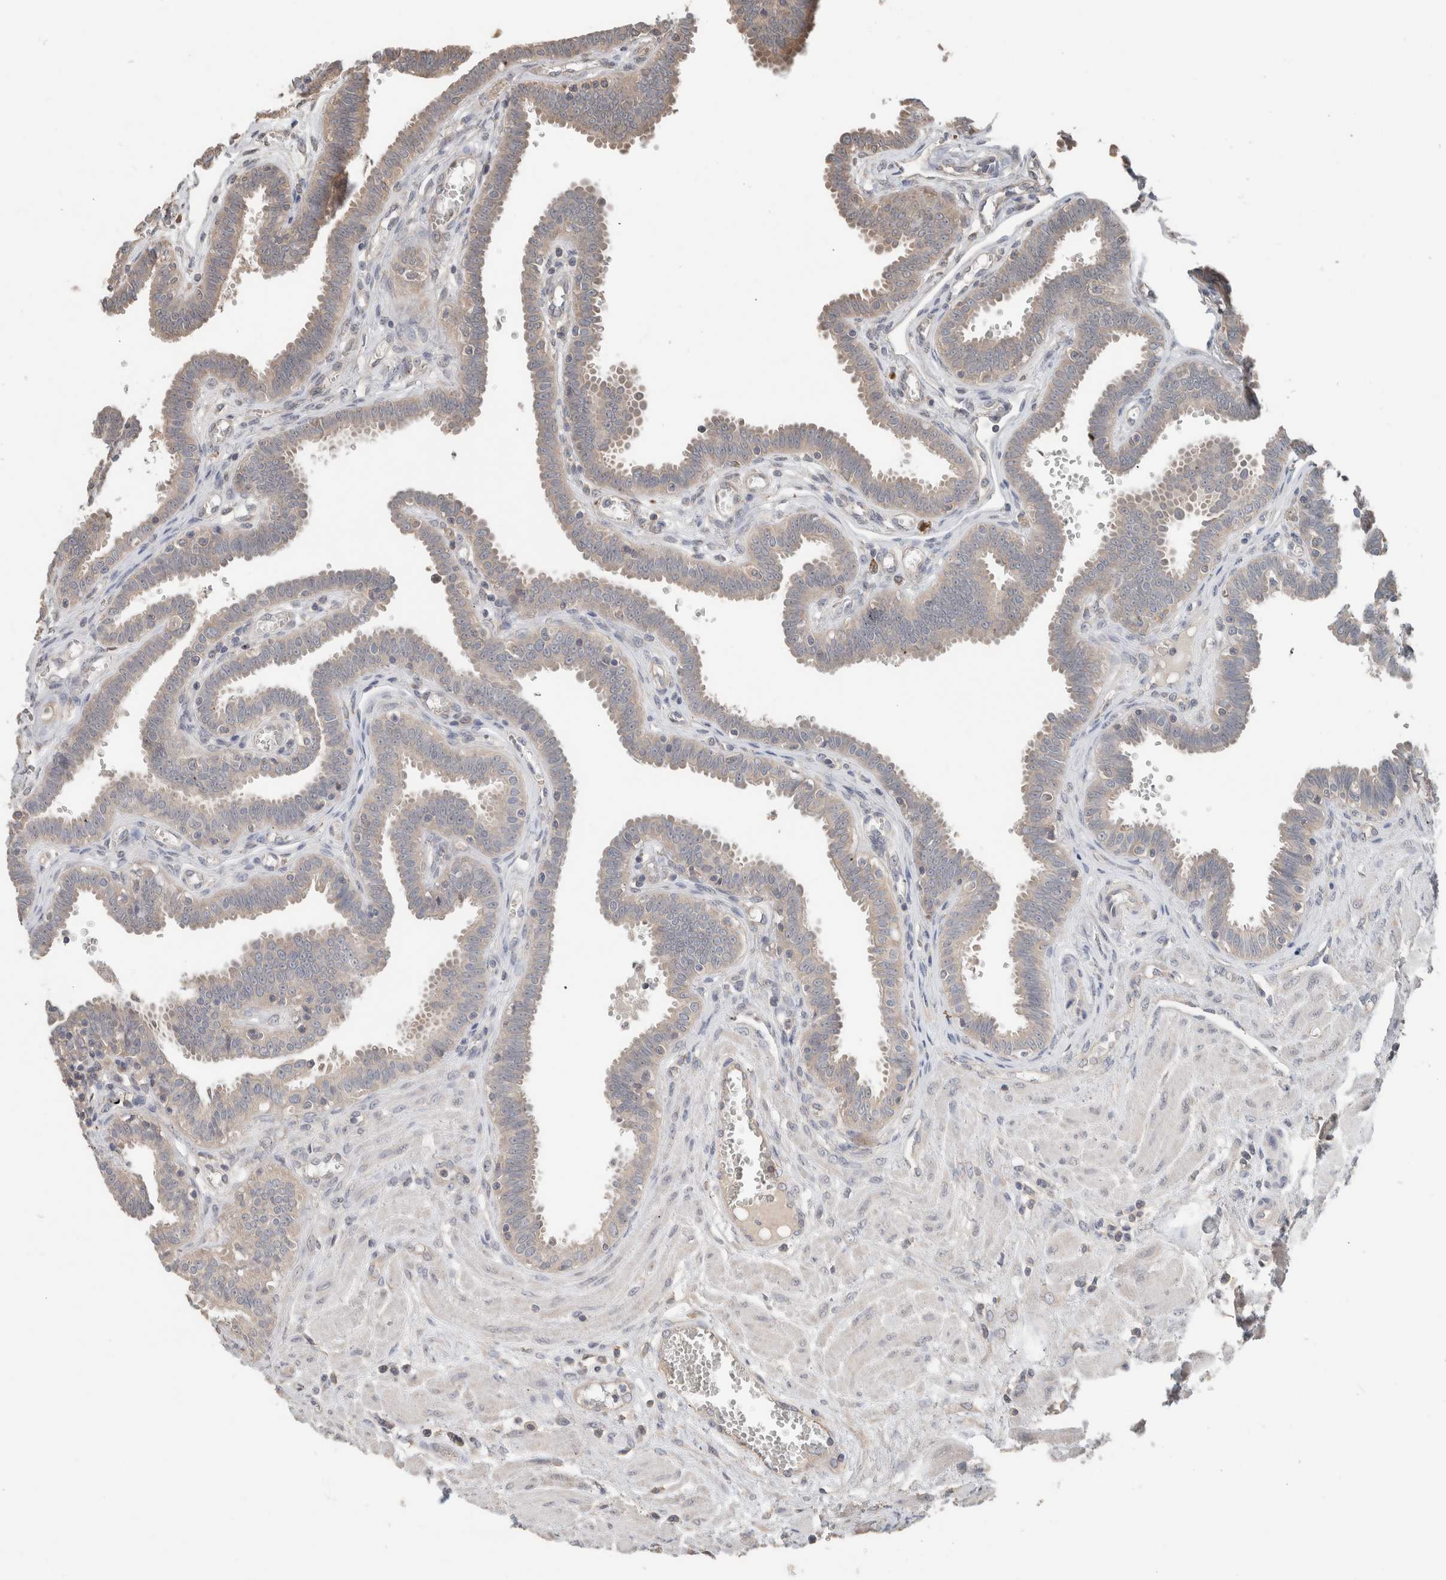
{"staining": {"intensity": "moderate", "quantity": ">75%", "location": "cytoplasmic/membranous"}, "tissue": "fallopian tube", "cell_type": "Glandular cells", "image_type": "normal", "snomed": [{"axis": "morphology", "description": "Normal tissue, NOS"}, {"axis": "topography", "description": "Fallopian tube"}], "caption": "An IHC image of benign tissue is shown. Protein staining in brown labels moderate cytoplasmic/membranous positivity in fallopian tube within glandular cells. The staining was performed using DAB to visualize the protein expression in brown, while the nuclei were stained in blue with hematoxylin (Magnification: 20x).", "gene": "ERAP2", "patient": {"sex": "female", "age": 32}}